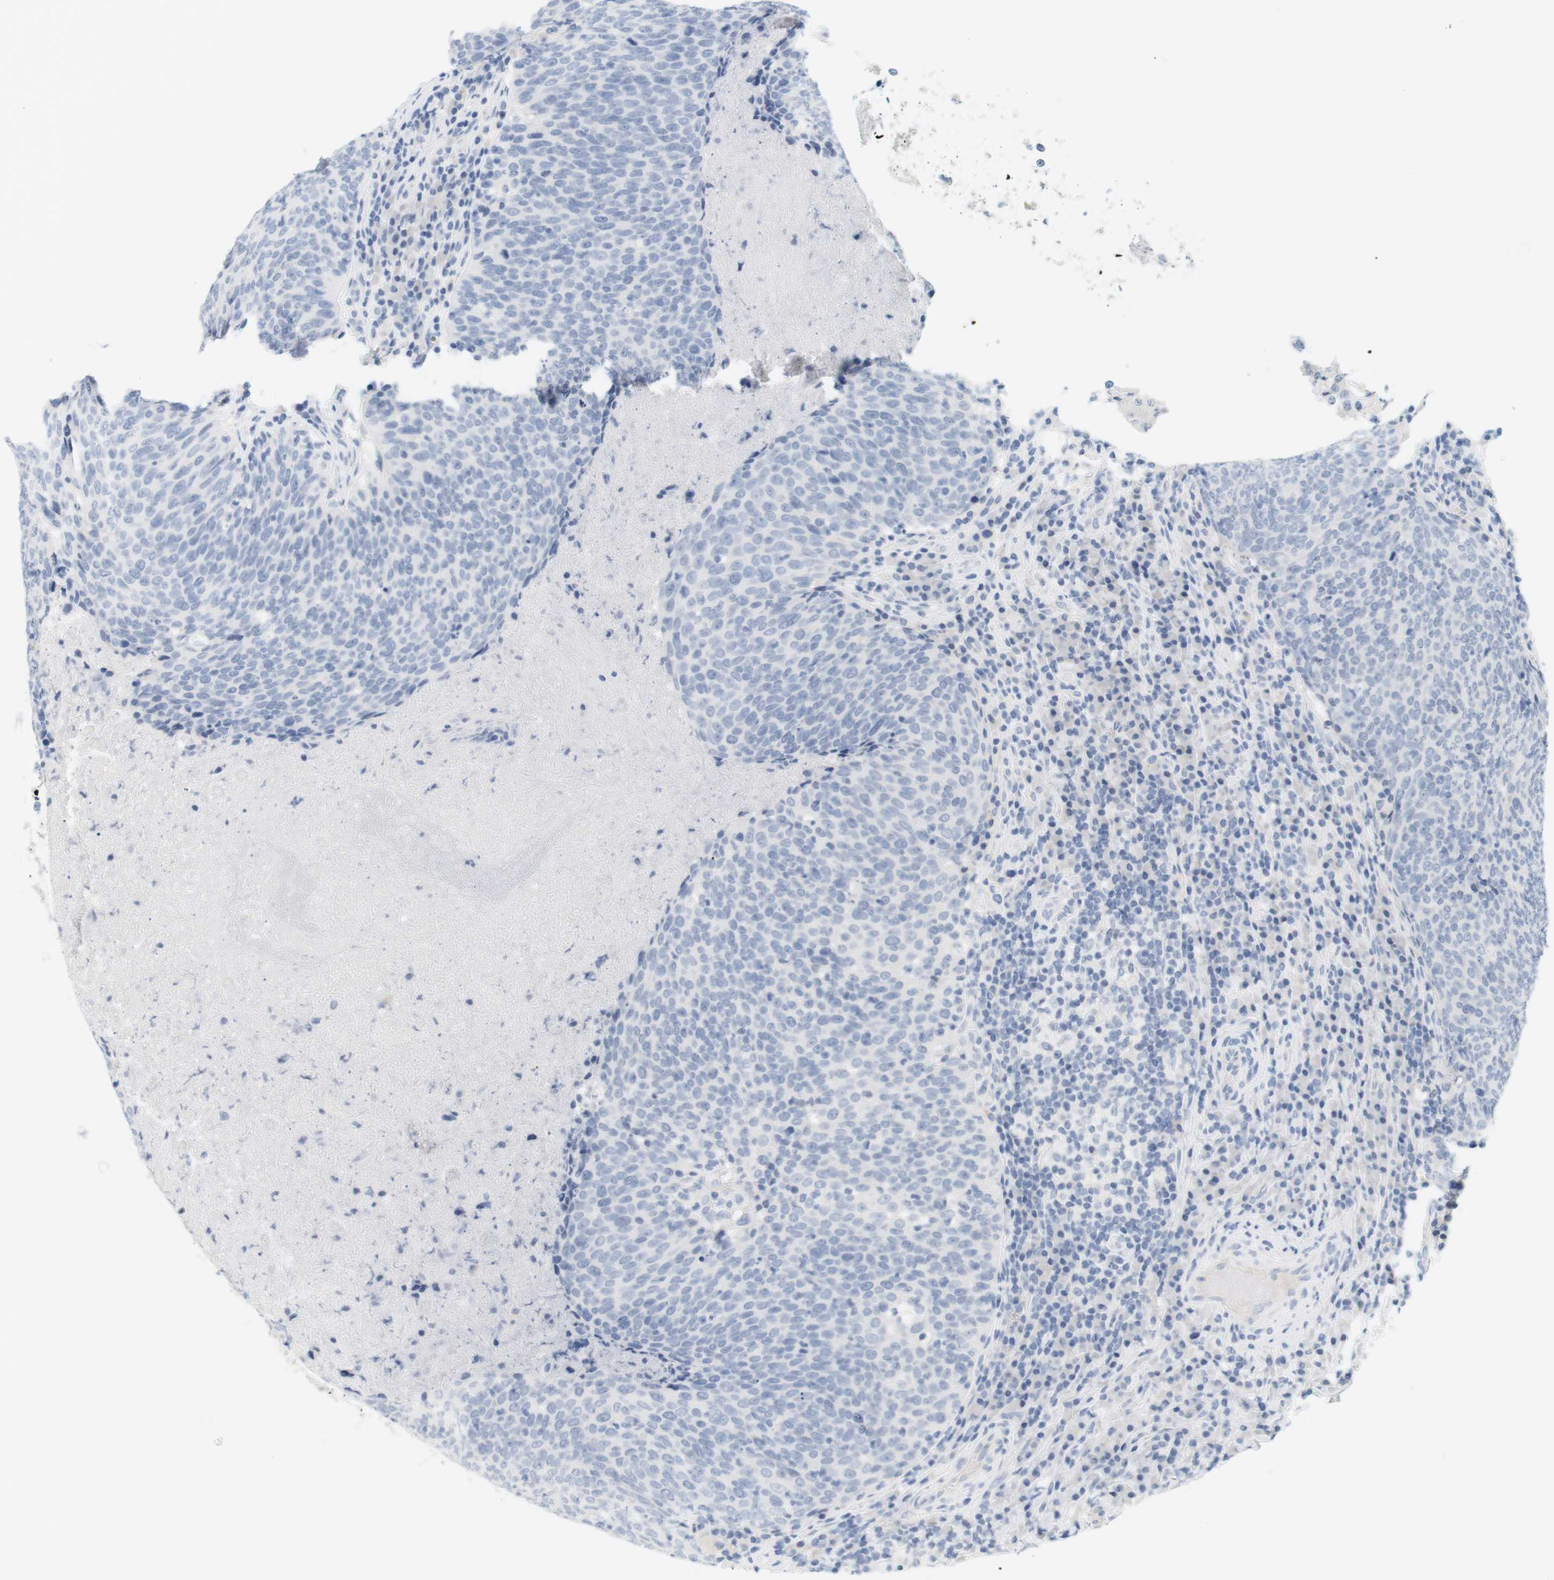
{"staining": {"intensity": "negative", "quantity": "none", "location": "none"}, "tissue": "head and neck cancer", "cell_type": "Tumor cells", "image_type": "cancer", "snomed": [{"axis": "morphology", "description": "Squamous cell carcinoma, NOS"}, {"axis": "morphology", "description": "Squamous cell carcinoma, metastatic, NOS"}, {"axis": "topography", "description": "Lymph node"}, {"axis": "topography", "description": "Head-Neck"}], "caption": "Human head and neck cancer (metastatic squamous cell carcinoma) stained for a protein using immunohistochemistry (IHC) shows no staining in tumor cells.", "gene": "OPRM1", "patient": {"sex": "male", "age": 62}}